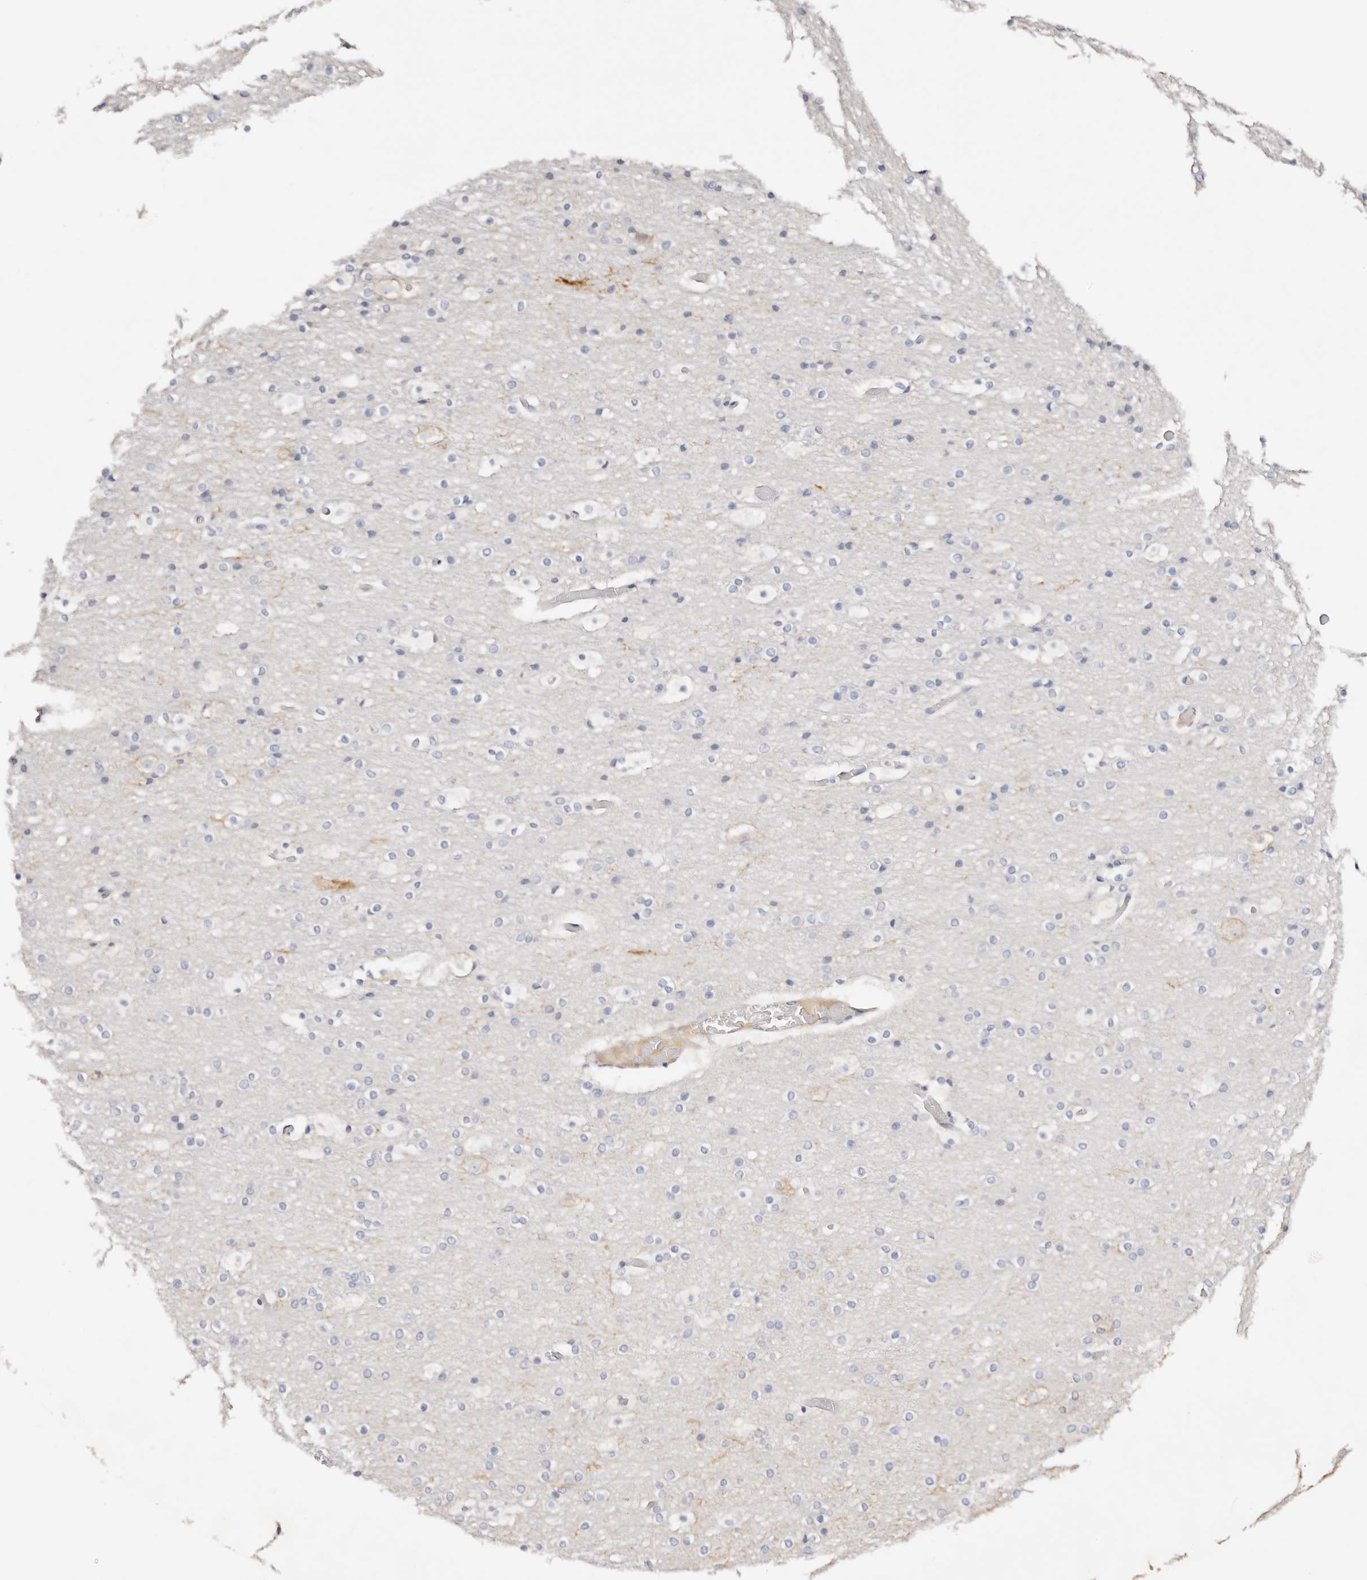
{"staining": {"intensity": "negative", "quantity": "none", "location": "none"}, "tissue": "cerebral cortex", "cell_type": "Endothelial cells", "image_type": "normal", "snomed": [{"axis": "morphology", "description": "Normal tissue, NOS"}, {"axis": "topography", "description": "Cerebral cortex"}], "caption": "Endothelial cells show no significant protein staining in benign cerebral cortex. (IHC, brightfield microscopy, high magnification).", "gene": "DNASE1", "patient": {"sex": "male", "age": 57}}